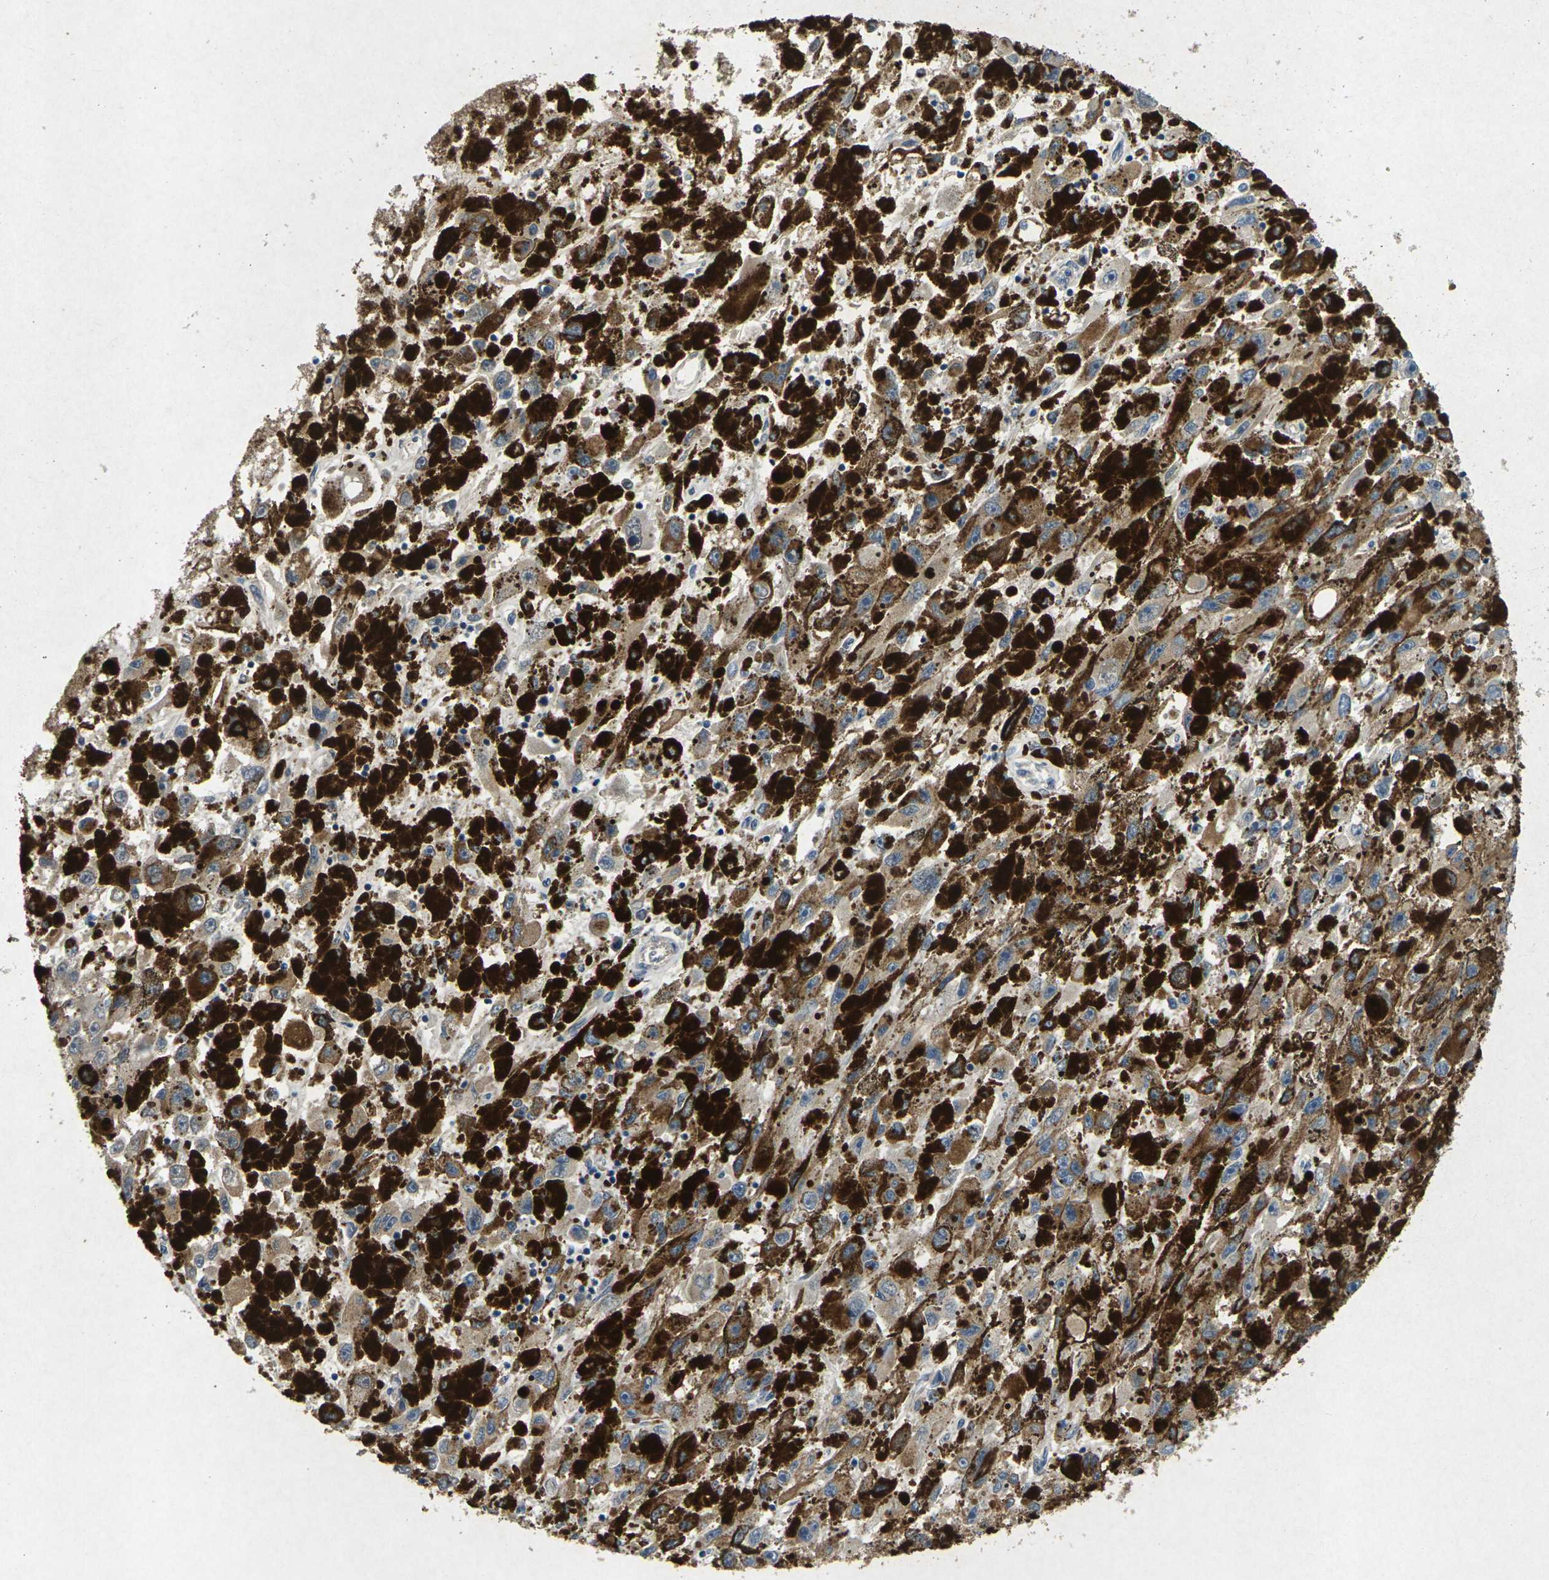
{"staining": {"intensity": "moderate", "quantity": "25%-75%", "location": "cytoplasmic/membranous"}, "tissue": "melanoma", "cell_type": "Tumor cells", "image_type": "cancer", "snomed": [{"axis": "morphology", "description": "Malignant melanoma, NOS"}, {"axis": "topography", "description": "Skin"}], "caption": "Malignant melanoma was stained to show a protein in brown. There is medium levels of moderate cytoplasmic/membranous expression in about 25%-75% of tumor cells.", "gene": "KIF1B", "patient": {"sex": "female", "age": 104}}